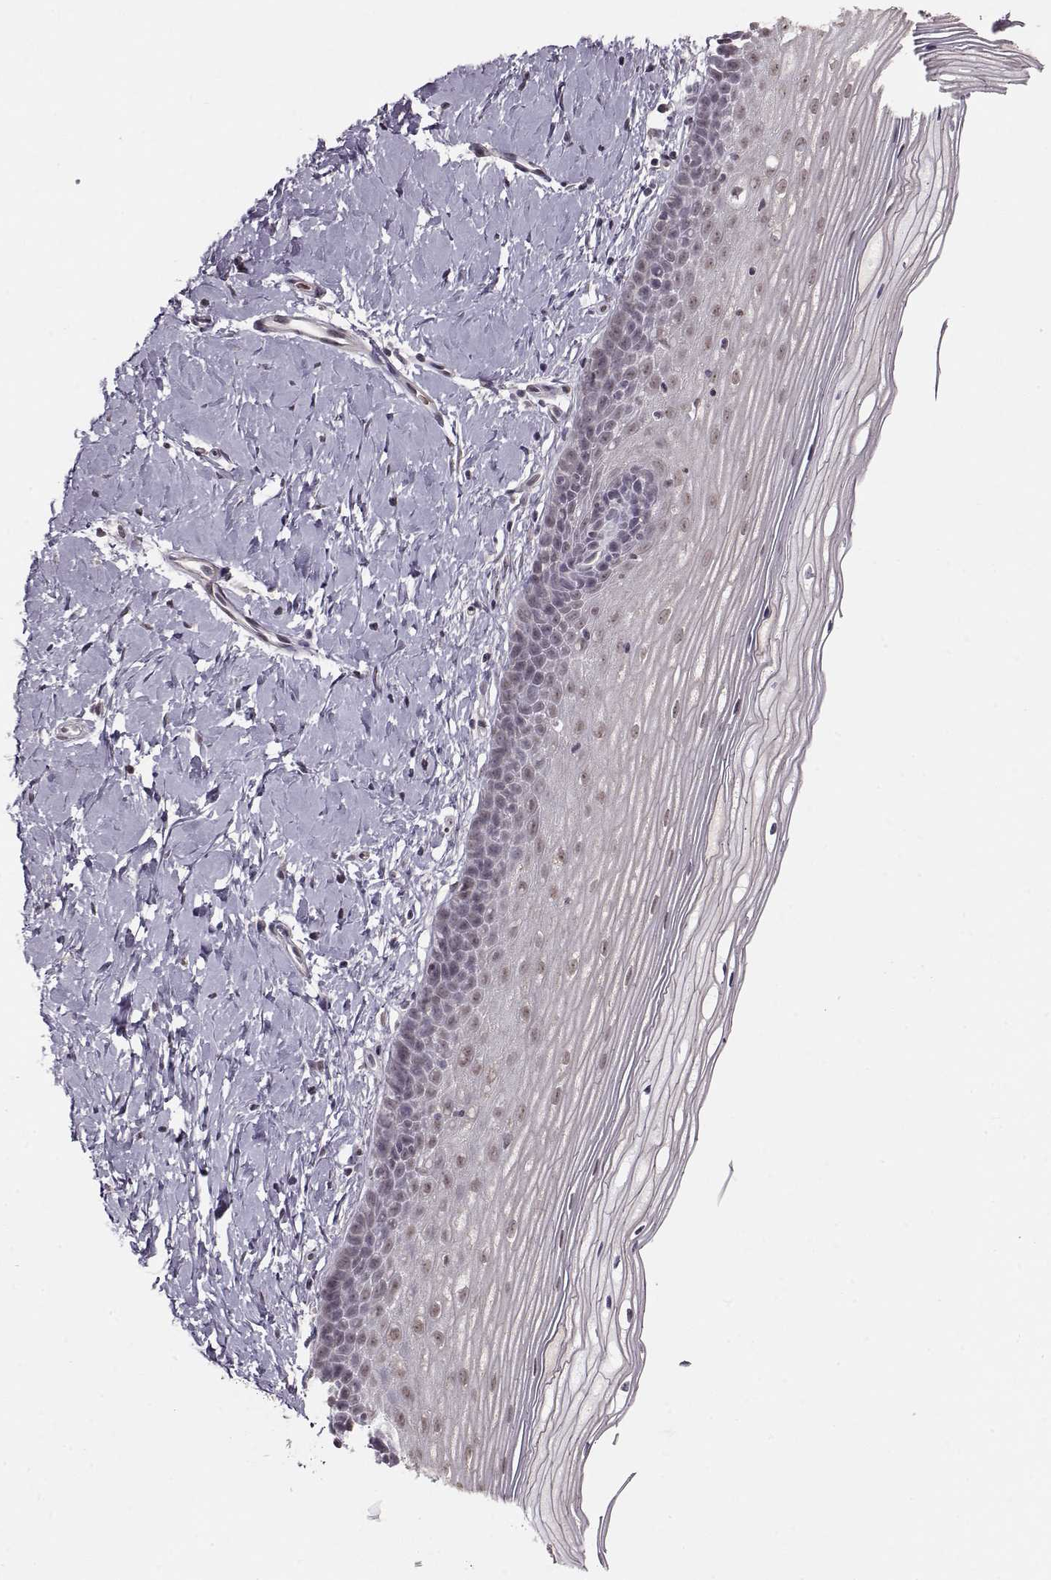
{"staining": {"intensity": "negative", "quantity": "none", "location": "none"}, "tissue": "cervix", "cell_type": "Glandular cells", "image_type": "normal", "snomed": [{"axis": "morphology", "description": "Normal tissue, NOS"}, {"axis": "topography", "description": "Cervix"}], "caption": "Immunohistochemistry (IHC) histopathology image of unremarkable cervix stained for a protein (brown), which reveals no positivity in glandular cells.", "gene": "PCP4", "patient": {"sex": "female", "age": 37}}